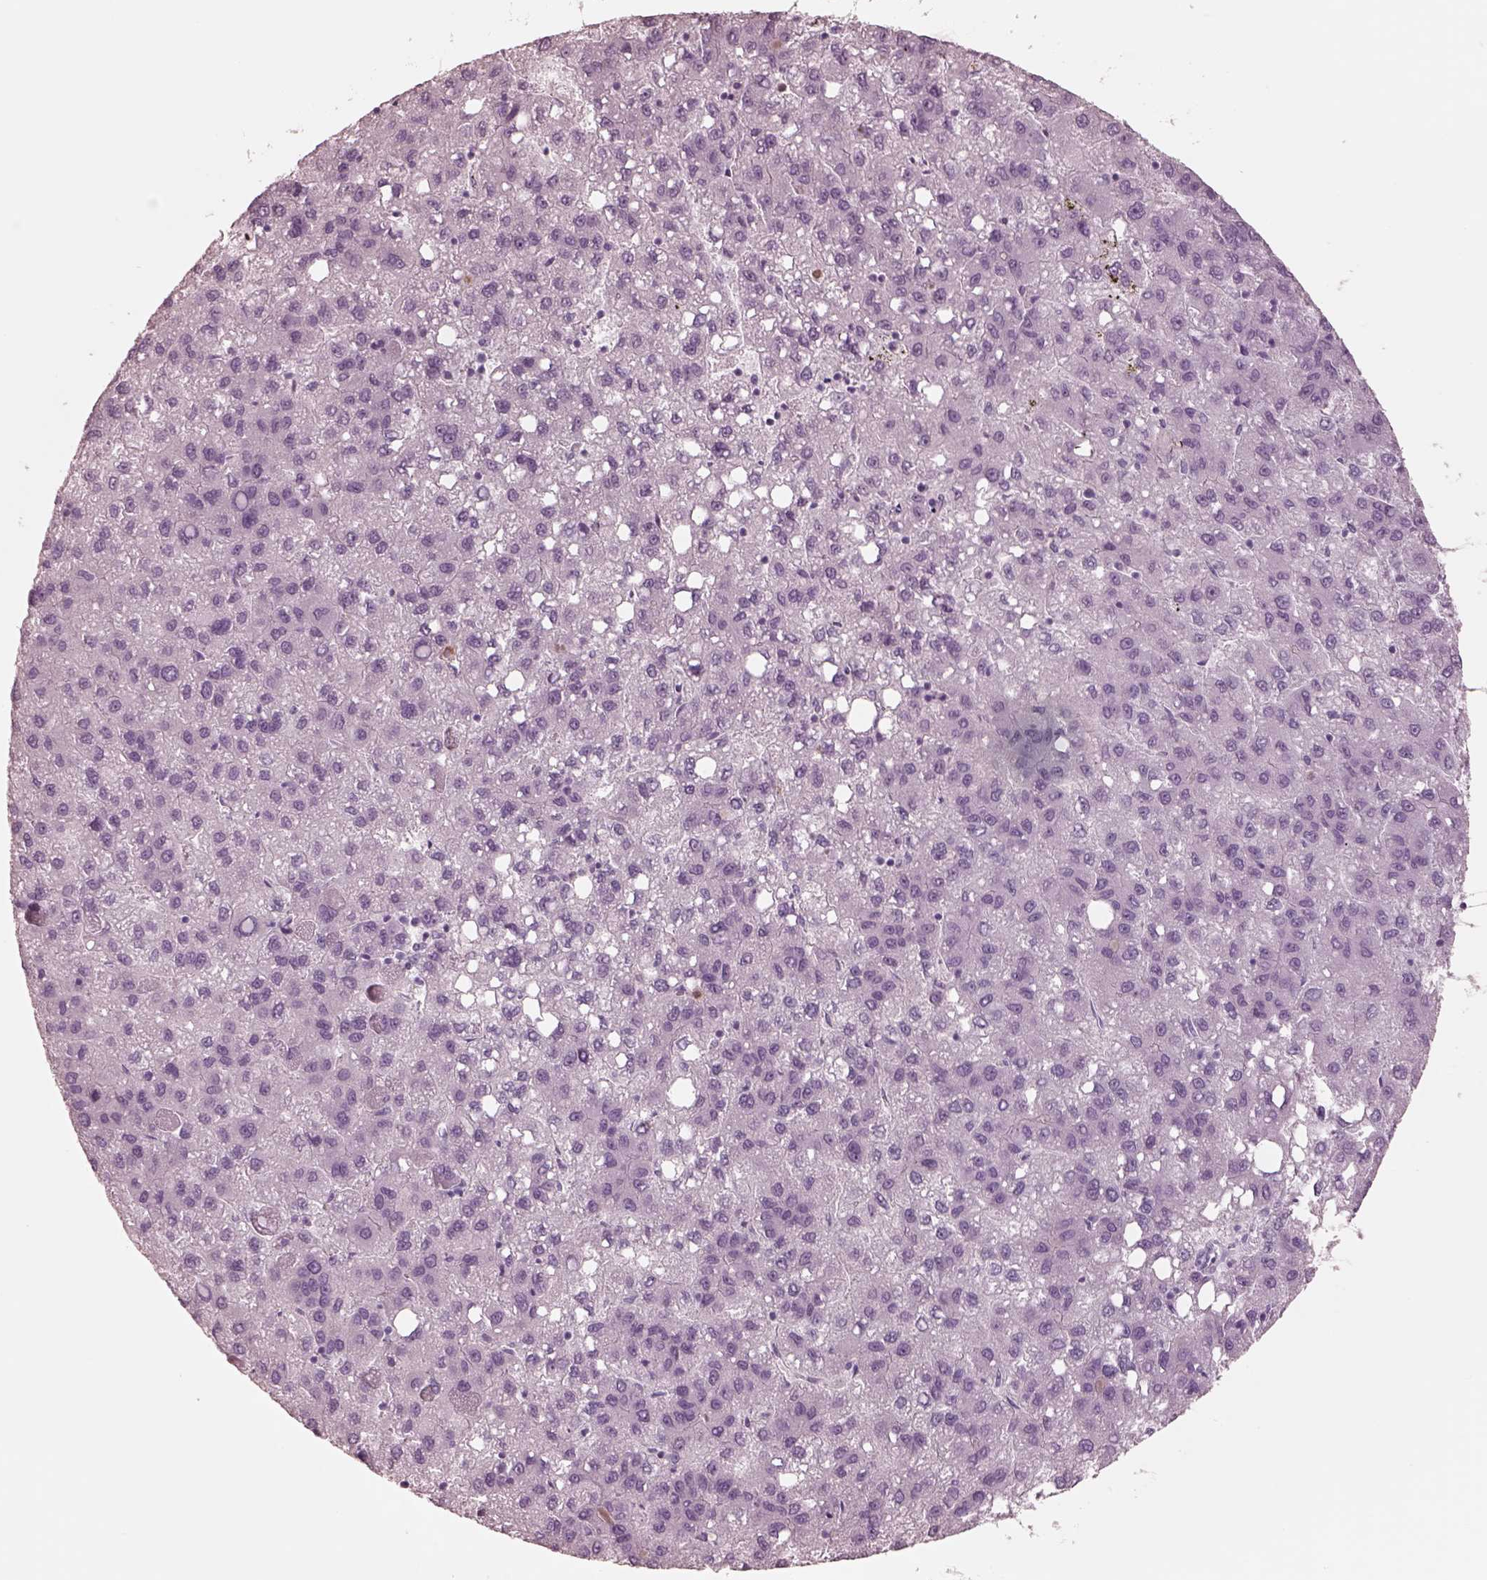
{"staining": {"intensity": "negative", "quantity": "none", "location": "none"}, "tissue": "liver cancer", "cell_type": "Tumor cells", "image_type": "cancer", "snomed": [{"axis": "morphology", "description": "Carcinoma, Hepatocellular, NOS"}, {"axis": "topography", "description": "Liver"}], "caption": "Photomicrograph shows no protein staining in tumor cells of liver hepatocellular carcinoma tissue.", "gene": "ELANE", "patient": {"sex": "female", "age": 82}}